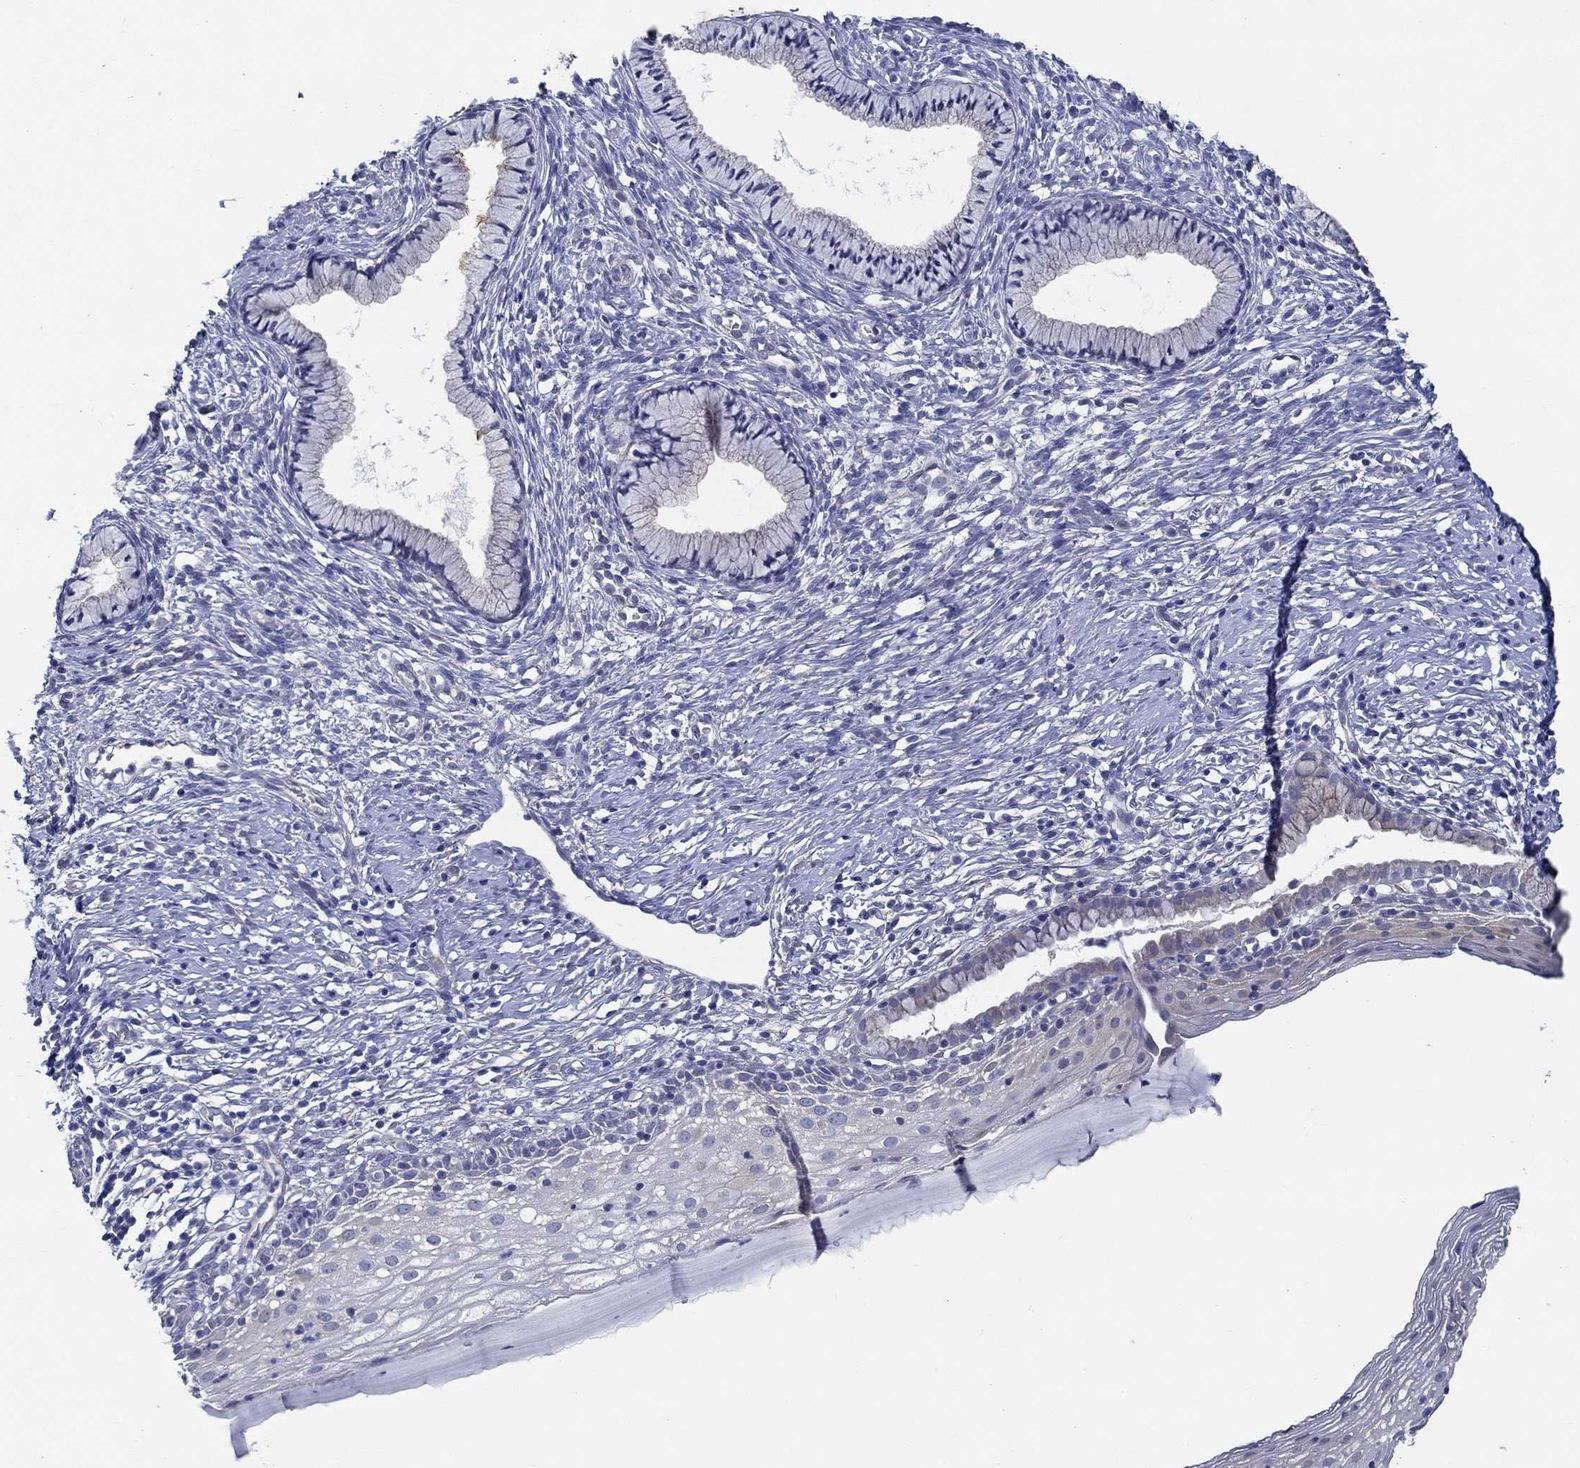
{"staining": {"intensity": "negative", "quantity": "none", "location": "none"}, "tissue": "cervix", "cell_type": "Glandular cells", "image_type": "normal", "snomed": [{"axis": "morphology", "description": "Normal tissue, NOS"}, {"axis": "topography", "description": "Cervix"}], "caption": "Immunohistochemistry photomicrograph of unremarkable human cervix stained for a protein (brown), which reveals no positivity in glandular cells.", "gene": "ERMP1", "patient": {"sex": "female", "age": 39}}